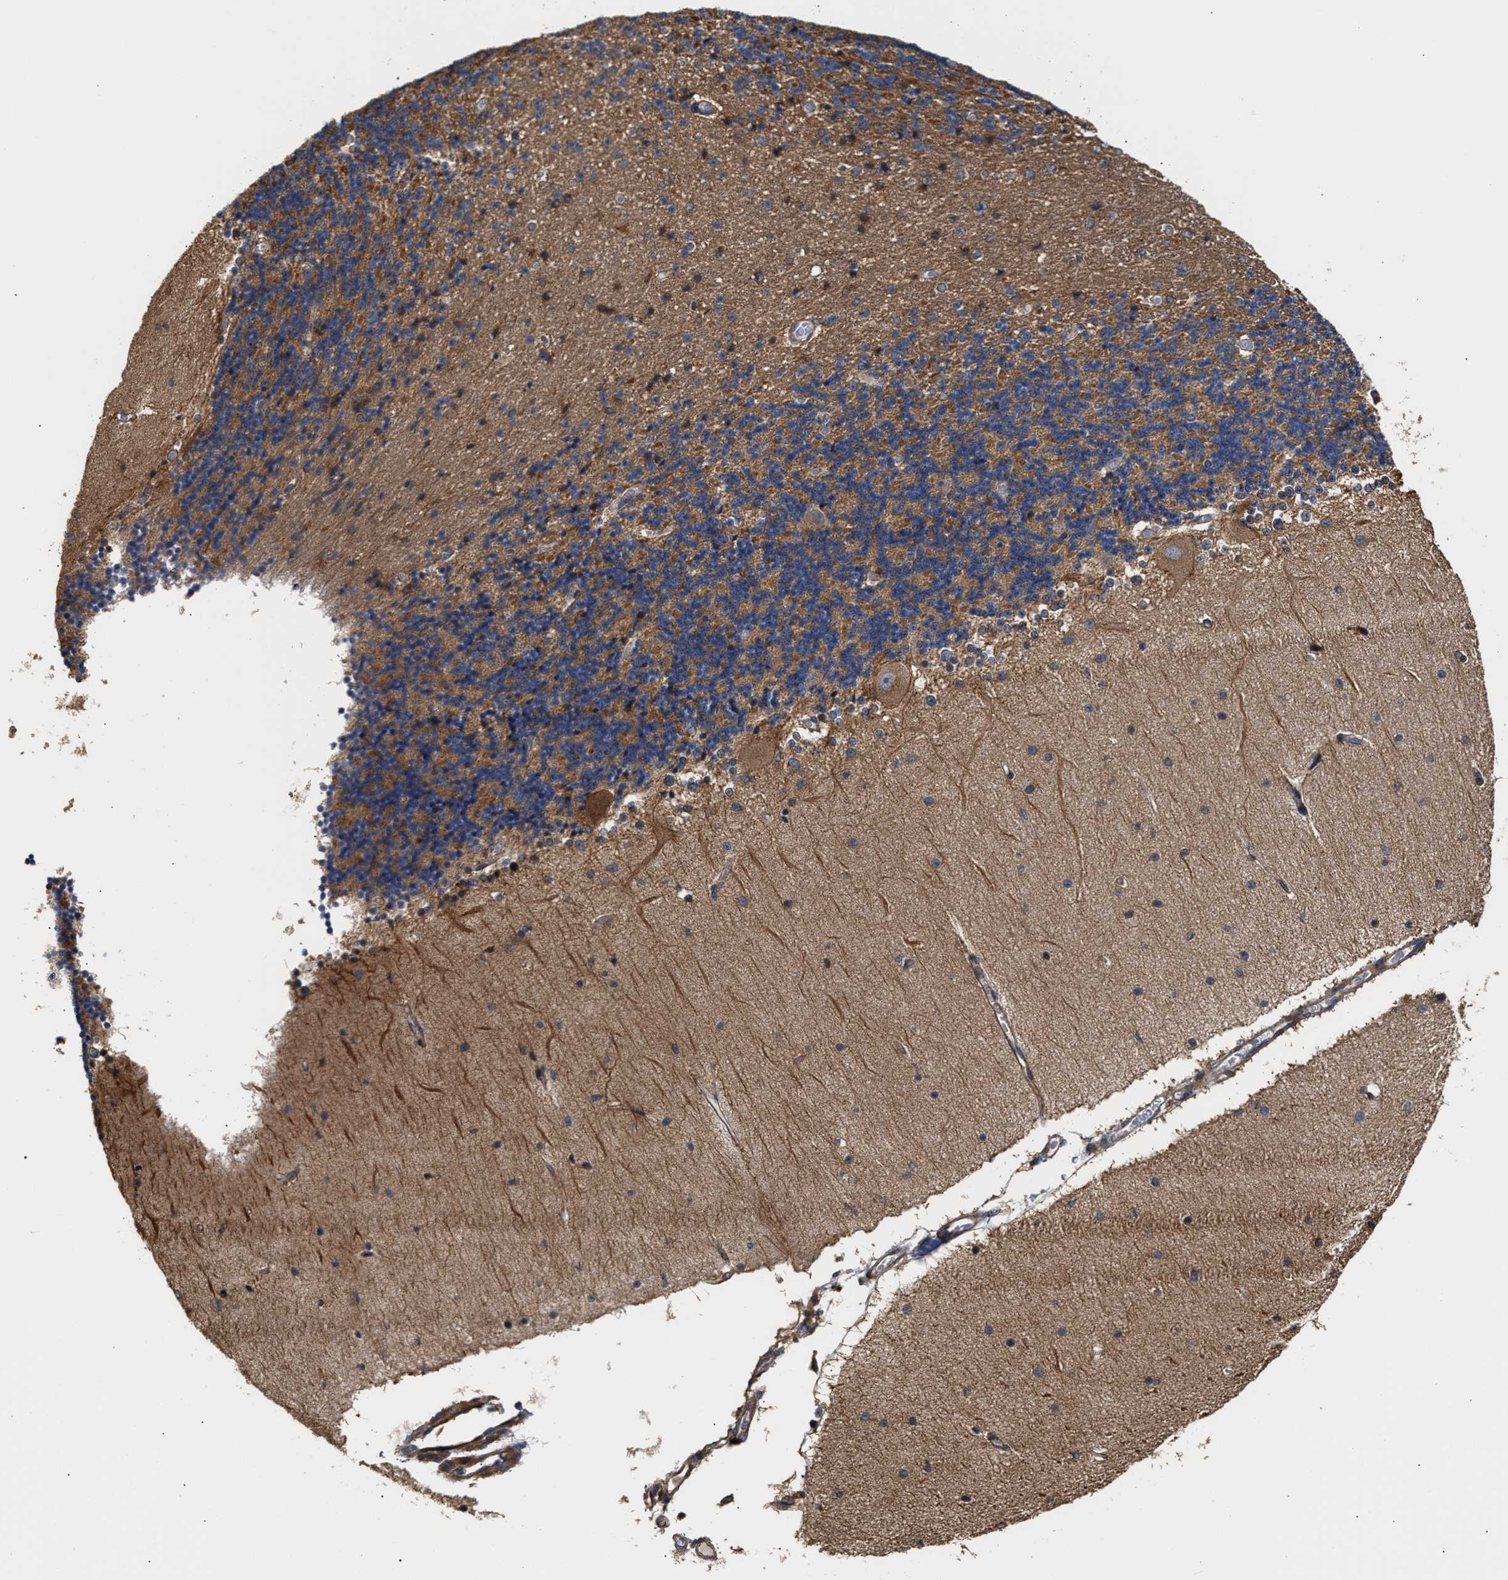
{"staining": {"intensity": "weak", "quantity": "<25%", "location": "cytoplasmic/membranous"}, "tissue": "cerebellum", "cell_type": "Cells in granular layer", "image_type": "normal", "snomed": [{"axis": "morphology", "description": "Normal tissue, NOS"}, {"axis": "topography", "description": "Cerebellum"}], "caption": "Immunohistochemistry (IHC) histopathology image of normal cerebellum: cerebellum stained with DAB displays no significant protein expression in cells in granular layer.", "gene": "CLIP2", "patient": {"sex": "female", "age": 54}}